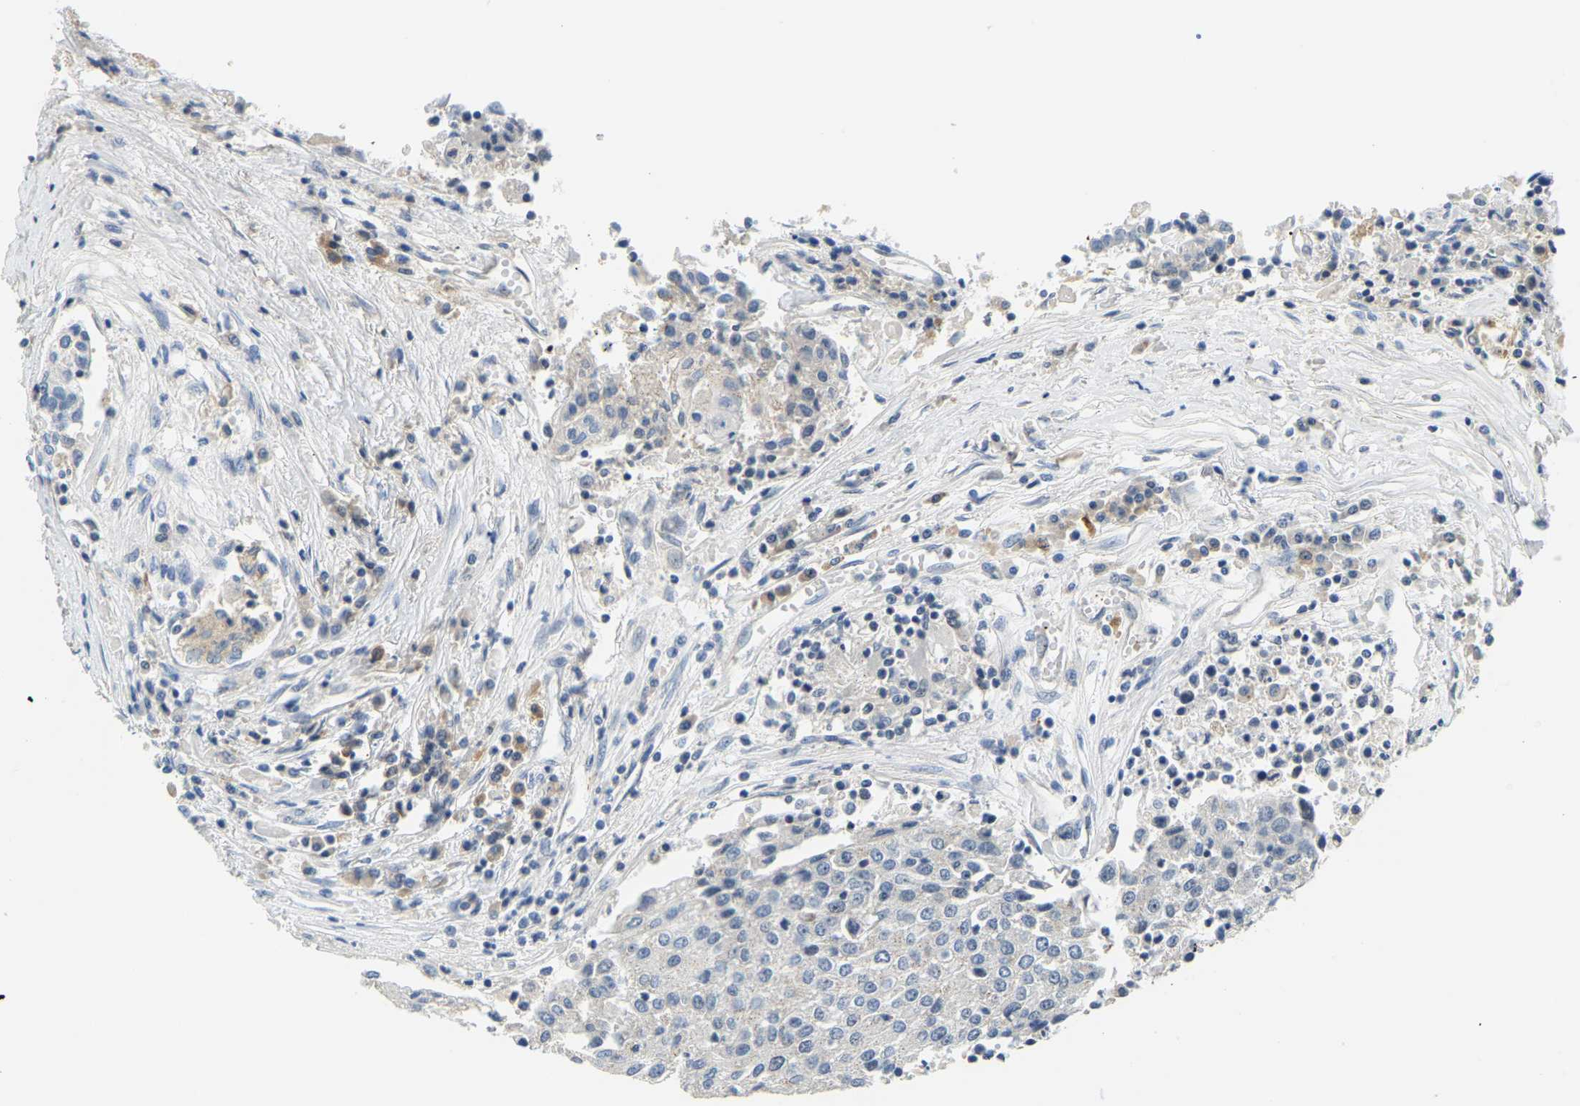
{"staining": {"intensity": "negative", "quantity": "none", "location": "none"}, "tissue": "urothelial cancer", "cell_type": "Tumor cells", "image_type": "cancer", "snomed": [{"axis": "morphology", "description": "Urothelial carcinoma, High grade"}, {"axis": "topography", "description": "Urinary bladder"}], "caption": "Immunohistochemistry micrograph of human urothelial cancer stained for a protein (brown), which displays no positivity in tumor cells.", "gene": "RRP1", "patient": {"sex": "female", "age": 85}}